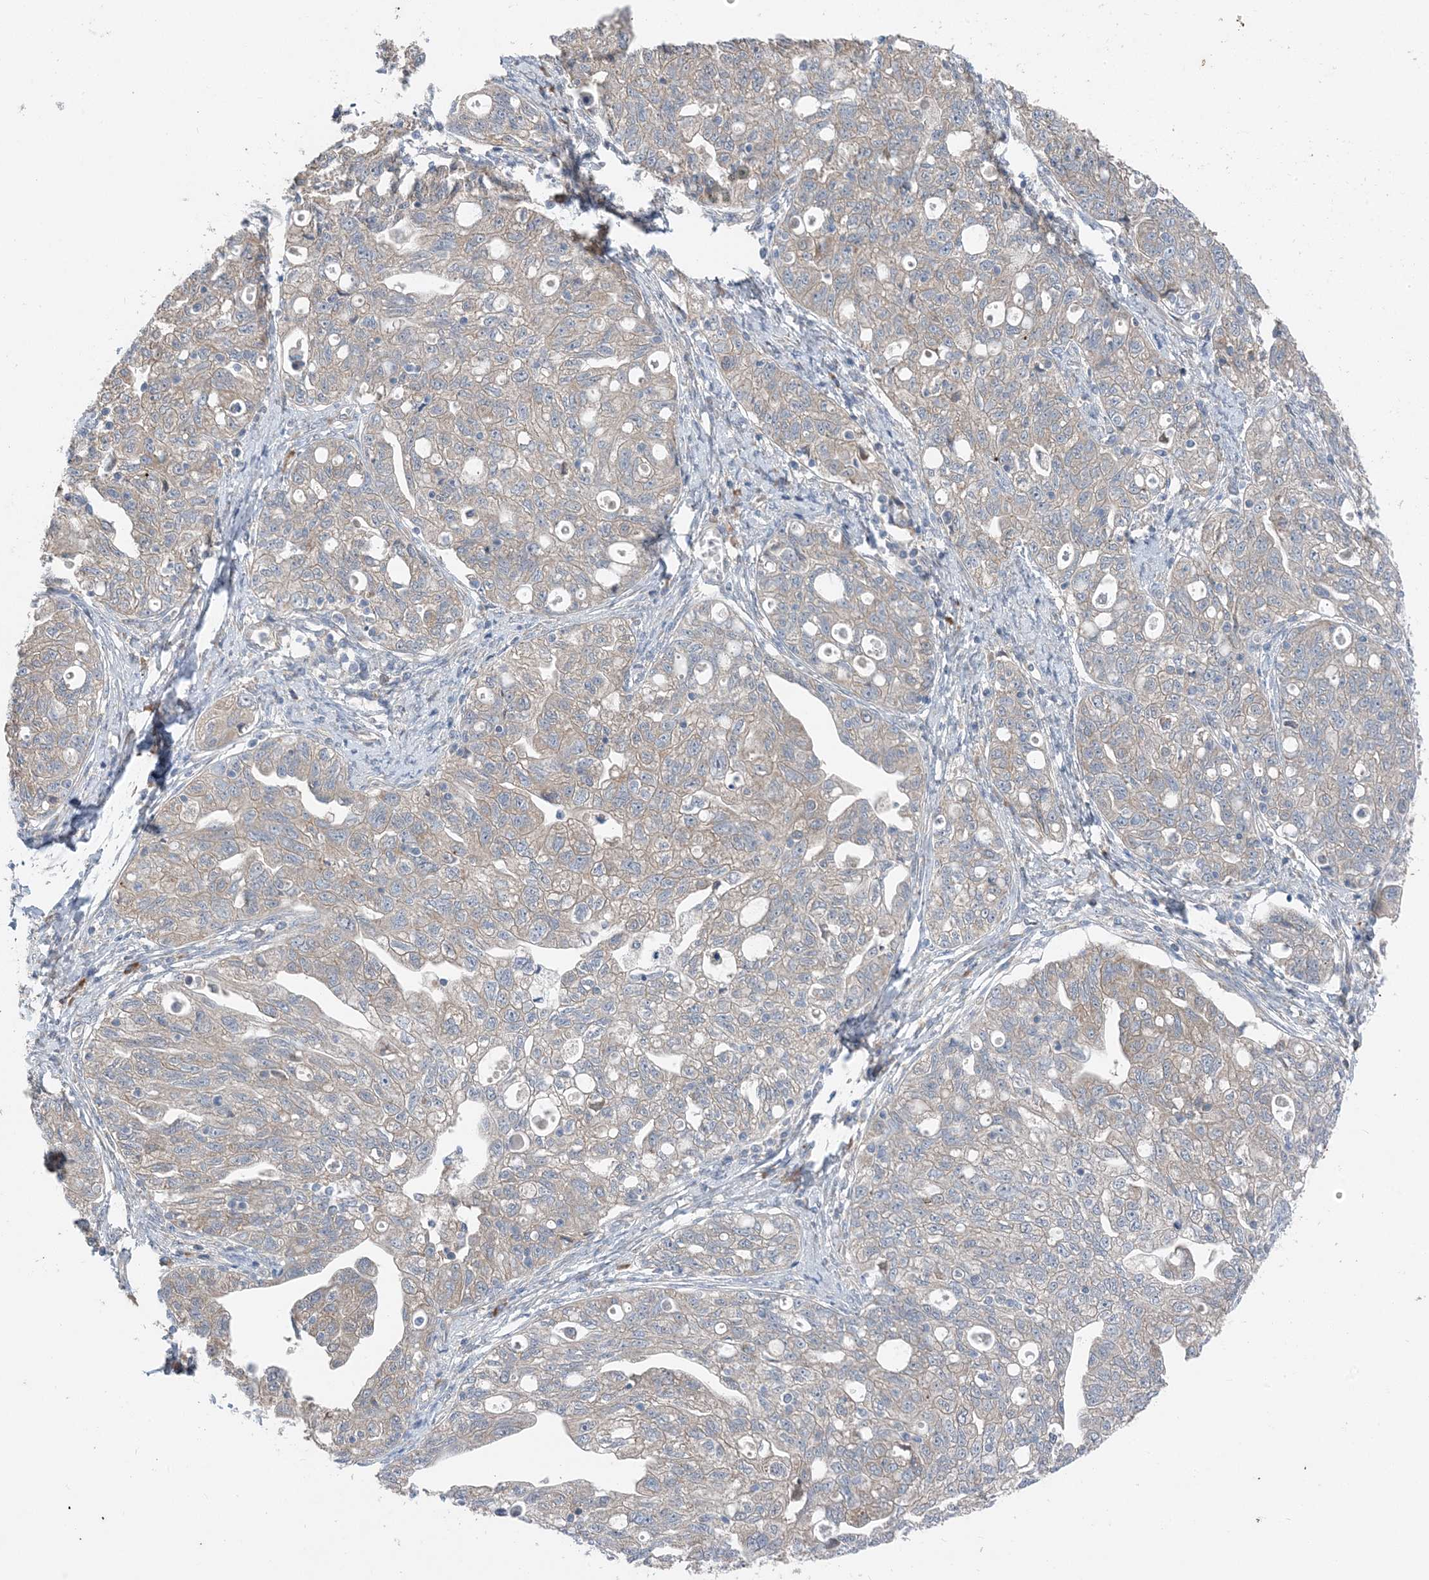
{"staining": {"intensity": "weak", "quantity": "<25%", "location": "cytoplasmic/membranous"}, "tissue": "ovarian cancer", "cell_type": "Tumor cells", "image_type": "cancer", "snomed": [{"axis": "morphology", "description": "Carcinoma, NOS"}, {"axis": "morphology", "description": "Cystadenocarcinoma, serous, NOS"}, {"axis": "topography", "description": "Ovary"}], "caption": "An immunohistochemistry (IHC) photomicrograph of ovarian cancer is shown. There is no staining in tumor cells of ovarian cancer.", "gene": "DHX30", "patient": {"sex": "female", "age": 69}}